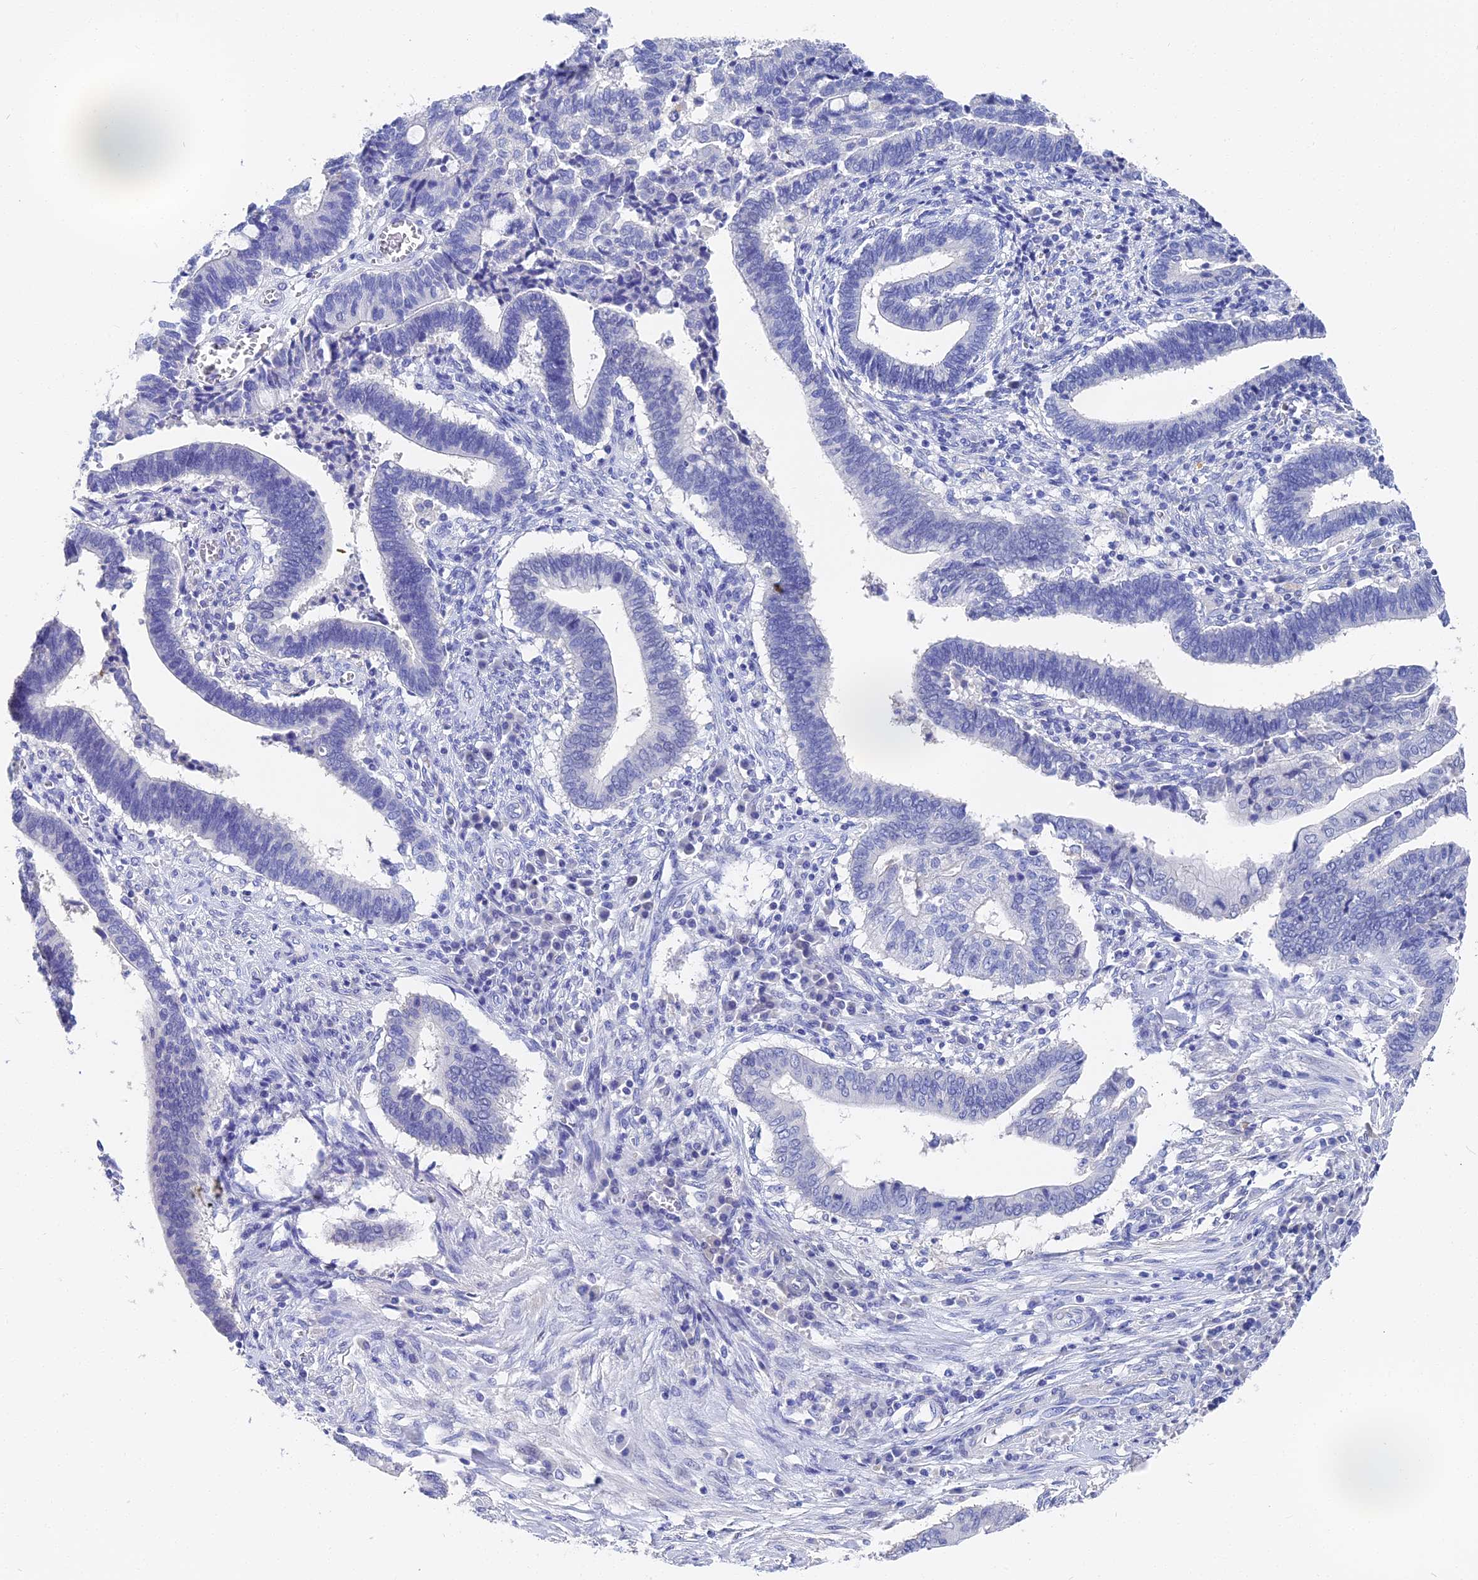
{"staining": {"intensity": "negative", "quantity": "none", "location": "none"}, "tissue": "cervical cancer", "cell_type": "Tumor cells", "image_type": "cancer", "snomed": [{"axis": "morphology", "description": "Adenocarcinoma, NOS"}, {"axis": "topography", "description": "Cervix"}], "caption": "High magnification brightfield microscopy of cervical cancer stained with DAB (3,3'-diaminobenzidine) (brown) and counterstained with hematoxylin (blue): tumor cells show no significant staining. The staining is performed using DAB (3,3'-diaminobenzidine) brown chromogen with nuclei counter-stained in using hematoxylin.", "gene": "VPS33B", "patient": {"sex": "female", "age": 44}}